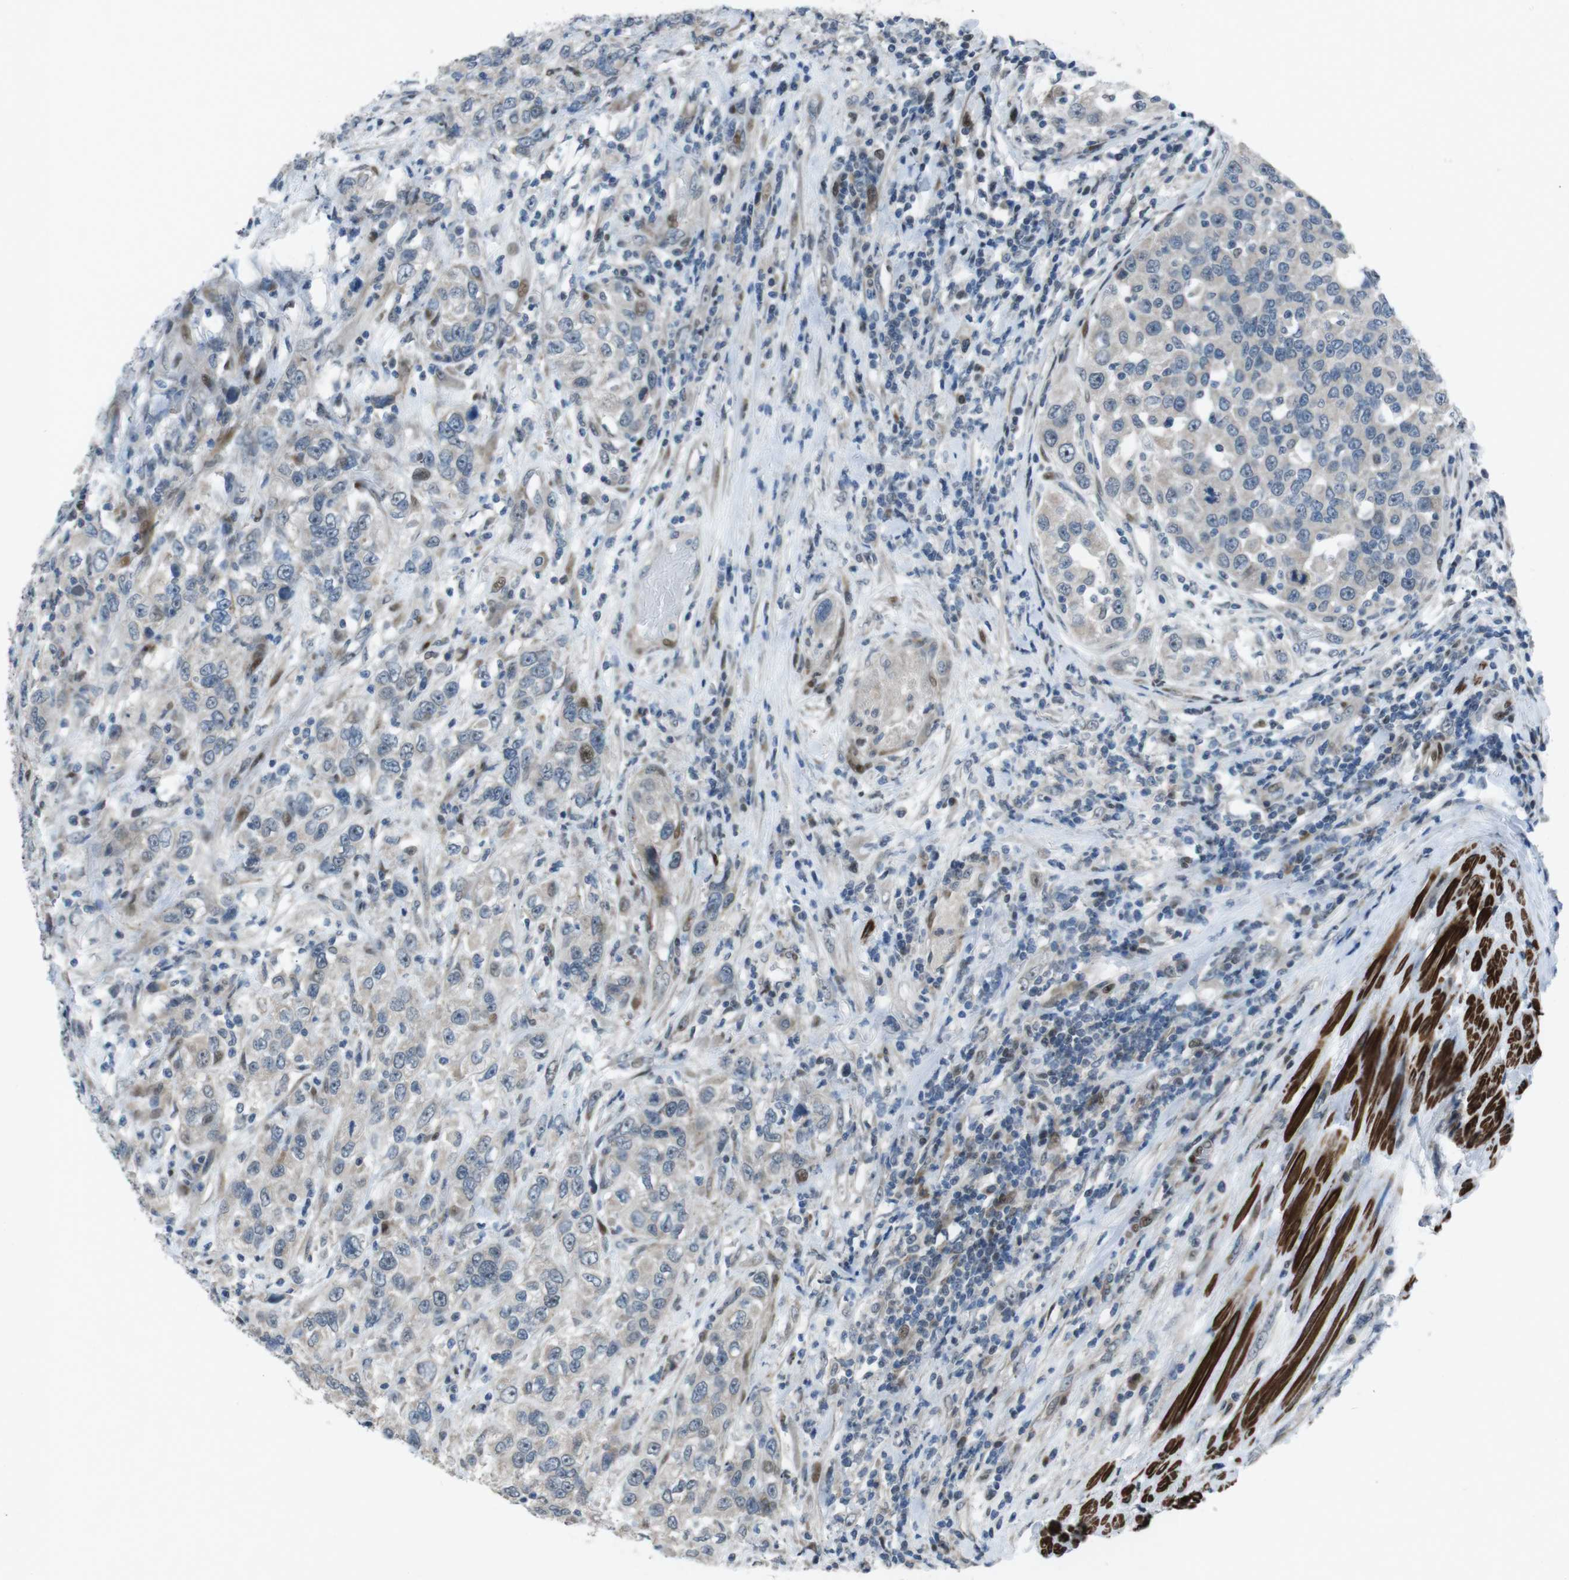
{"staining": {"intensity": "weak", "quantity": "<25%", "location": "nuclear"}, "tissue": "urothelial cancer", "cell_type": "Tumor cells", "image_type": "cancer", "snomed": [{"axis": "morphology", "description": "Urothelial carcinoma, High grade"}, {"axis": "topography", "description": "Urinary bladder"}], "caption": "There is no significant positivity in tumor cells of urothelial cancer.", "gene": "PBRM1", "patient": {"sex": "female", "age": 80}}